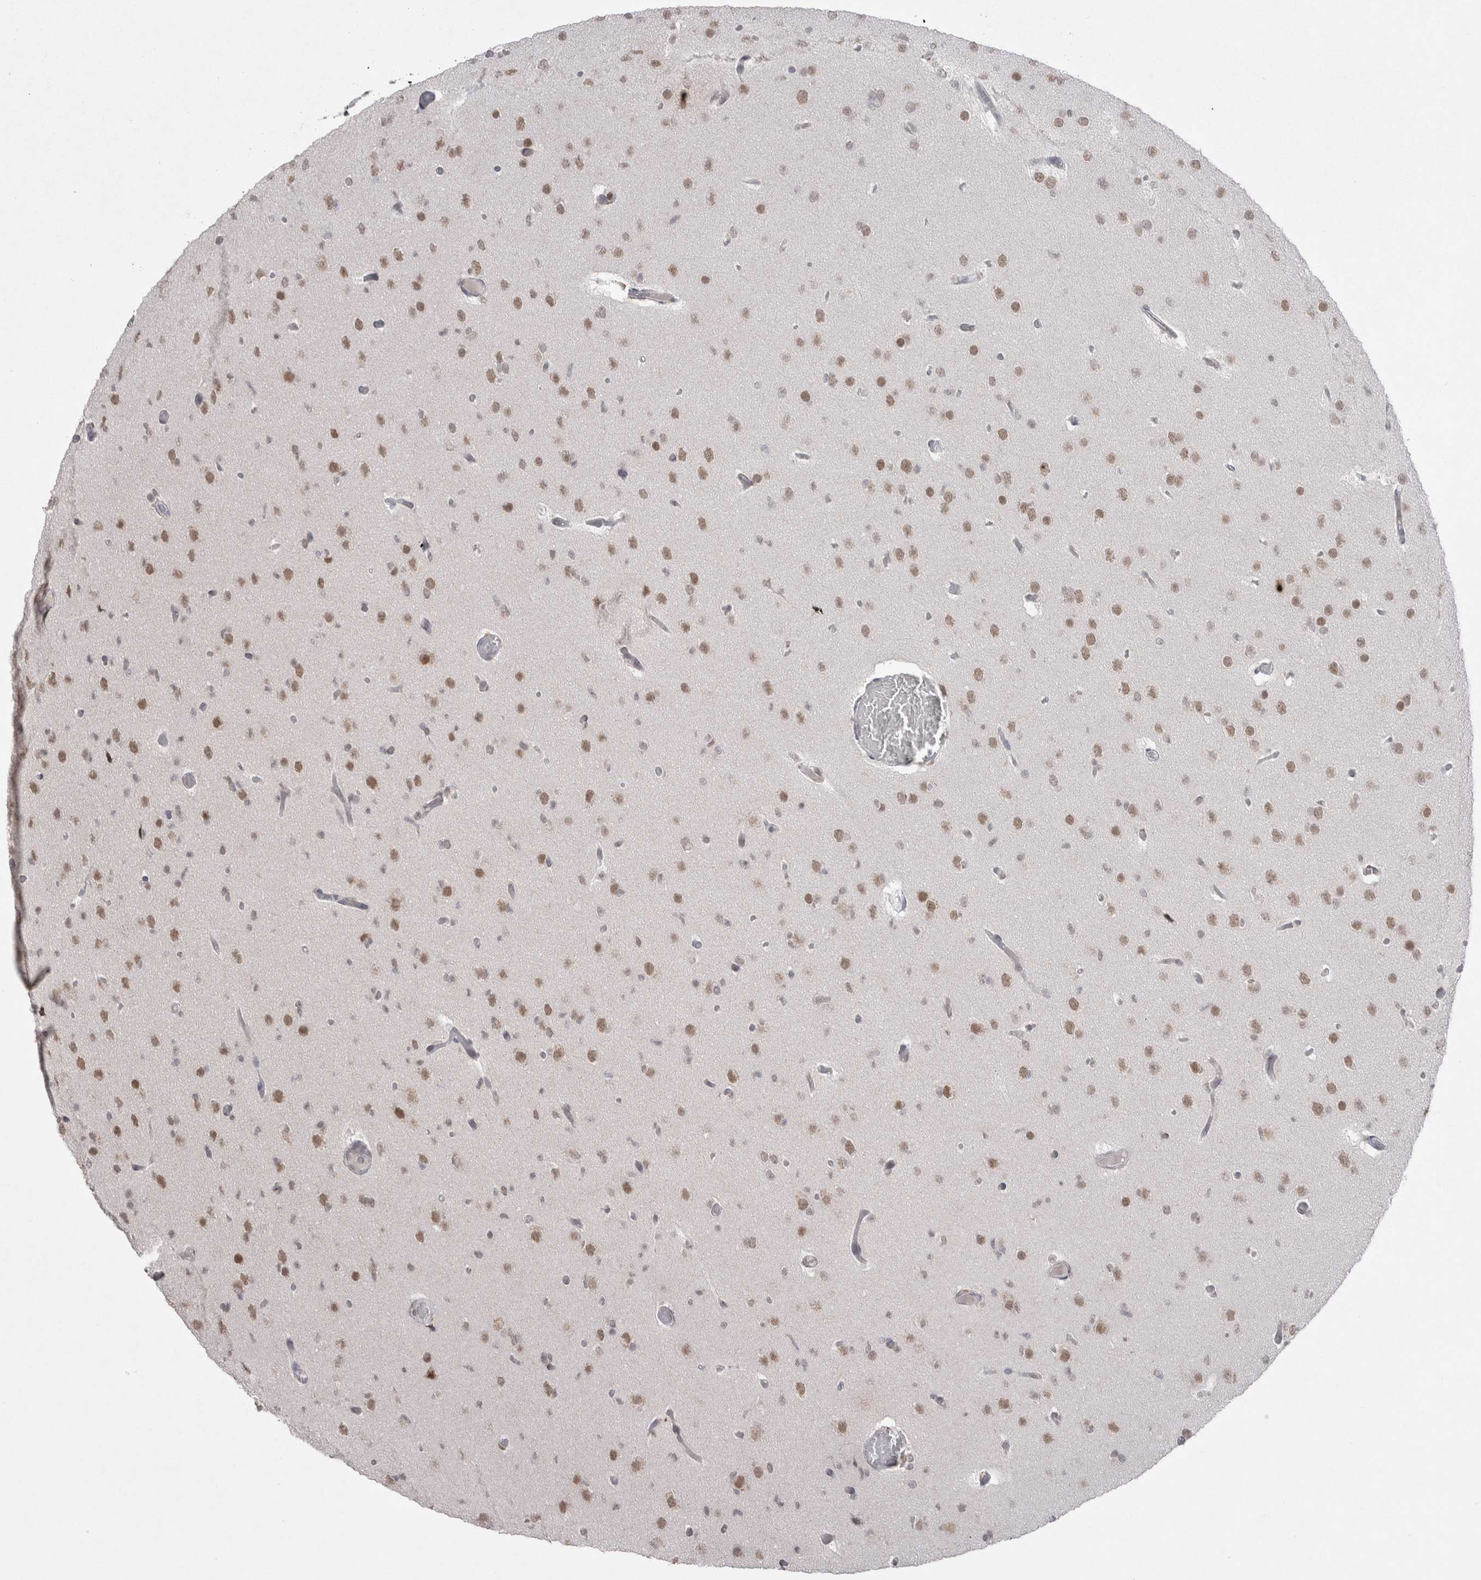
{"staining": {"intensity": "moderate", "quantity": ">75%", "location": "nuclear"}, "tissue": "glioma", "cell_type": "Tumor cells", "image_type": "cancer", "snomed": [{"axis": "morphology", "description": "Glioma, malignant, Low grade"}, {"axis": "topography", "description": "Brain"}], "caption": "Protein staining demonstrates moderate nuclear positivity in approximately >75% of tumor cells in glioma.", "gene": "DDX4", "patient": {"sex": "female", "age": 22}}